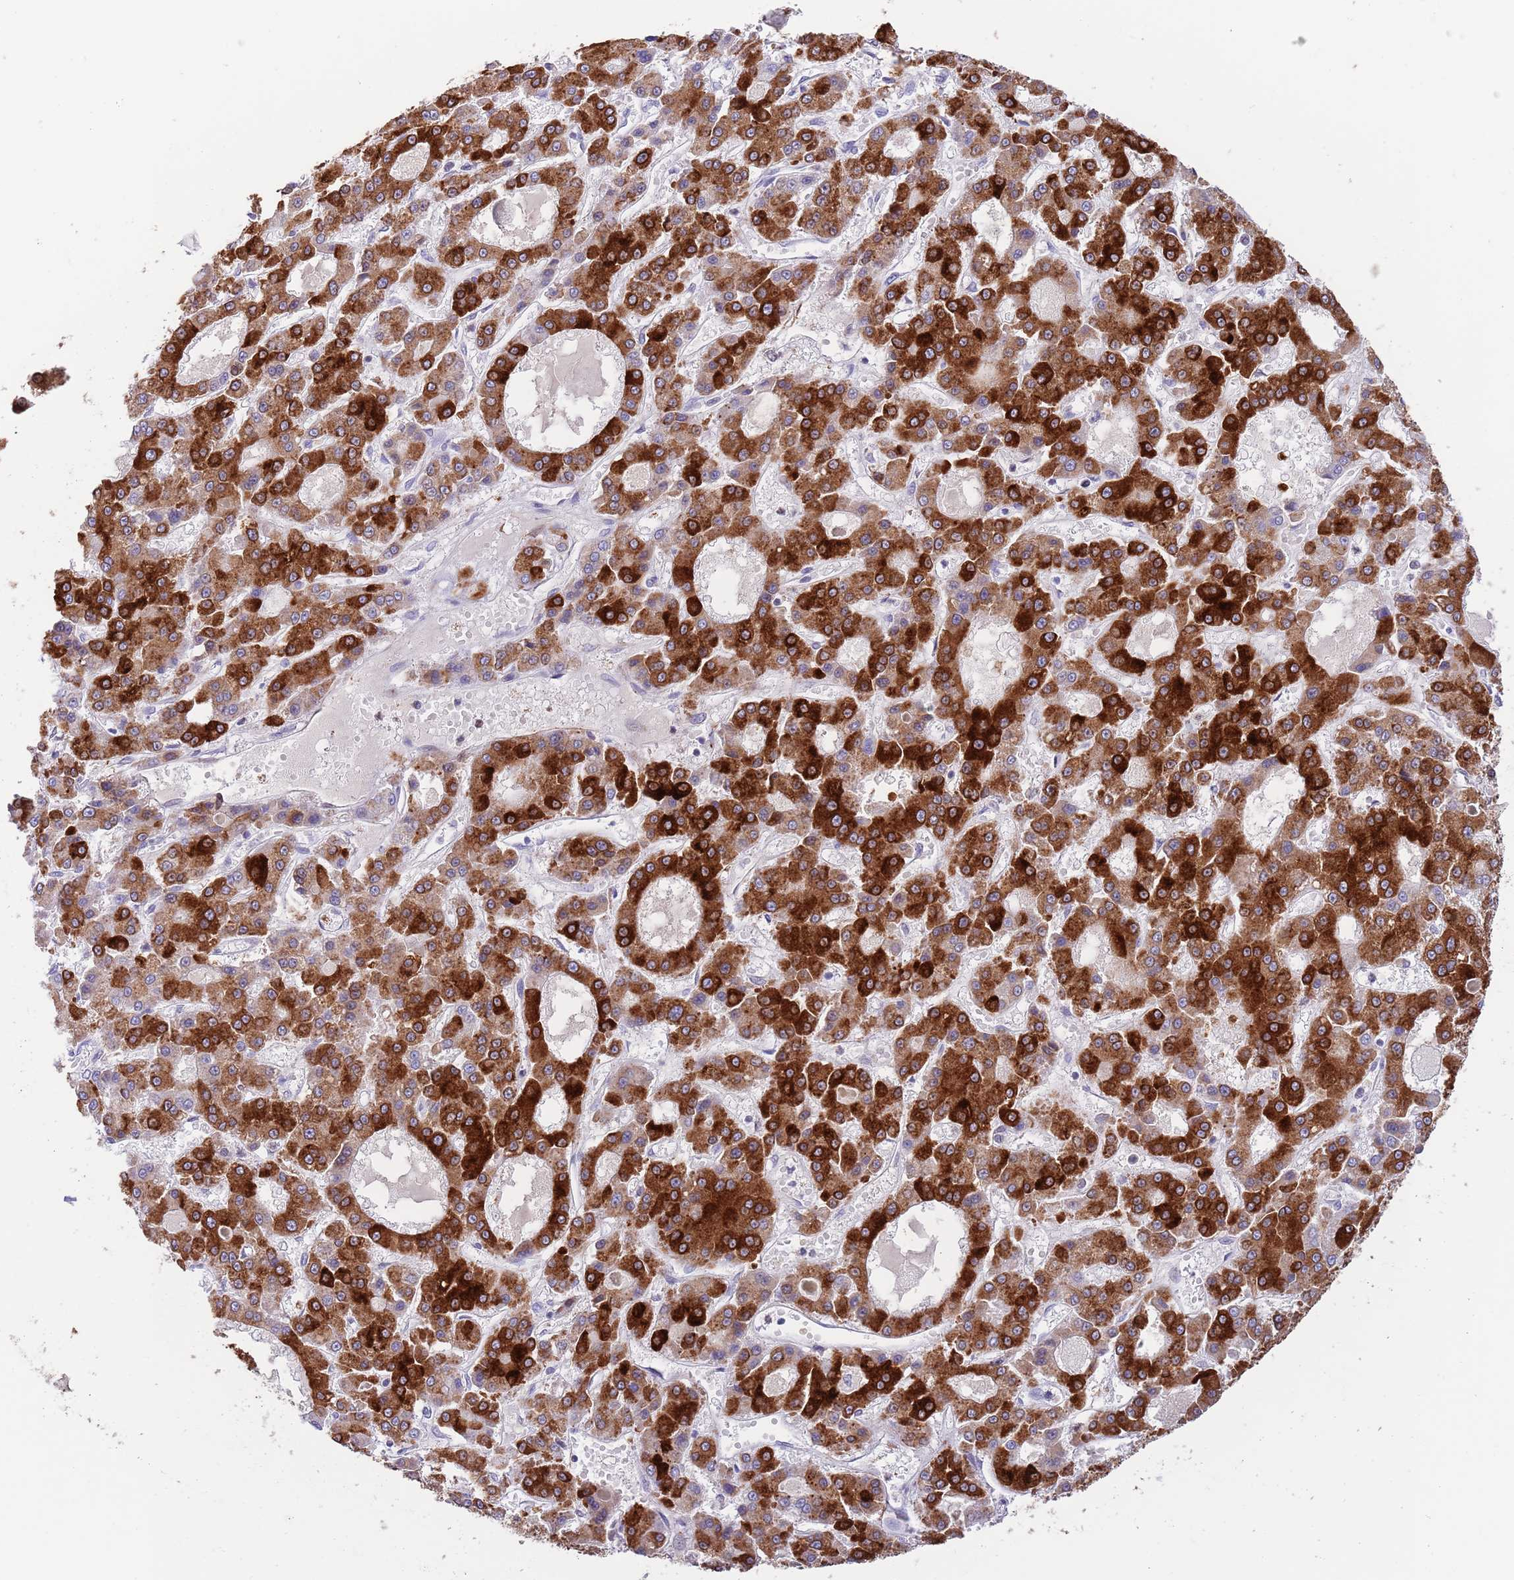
{"staining": {"intensity": "strong", "quantity": ">75%", "location": "cytoplasmic/membranous"}, "tissue": "liver cancer", "cell_type": "Tumor cells", "image_type": "cancer", "snomed": [{"axis": "morphology", "description": "Carcinoma, Hepatocellular, NOS"}, {"axis": "topography", "description": "Liver"}], "caption": "There is high levels of strong cytoplasmic/membranous expression in tumor cells of liver hepatocellular carcinoma, as demonstrated by immunohistochemical staining (brown color).", "gene": "EBPL", "patient": {"sex": "male", "age": 70}}